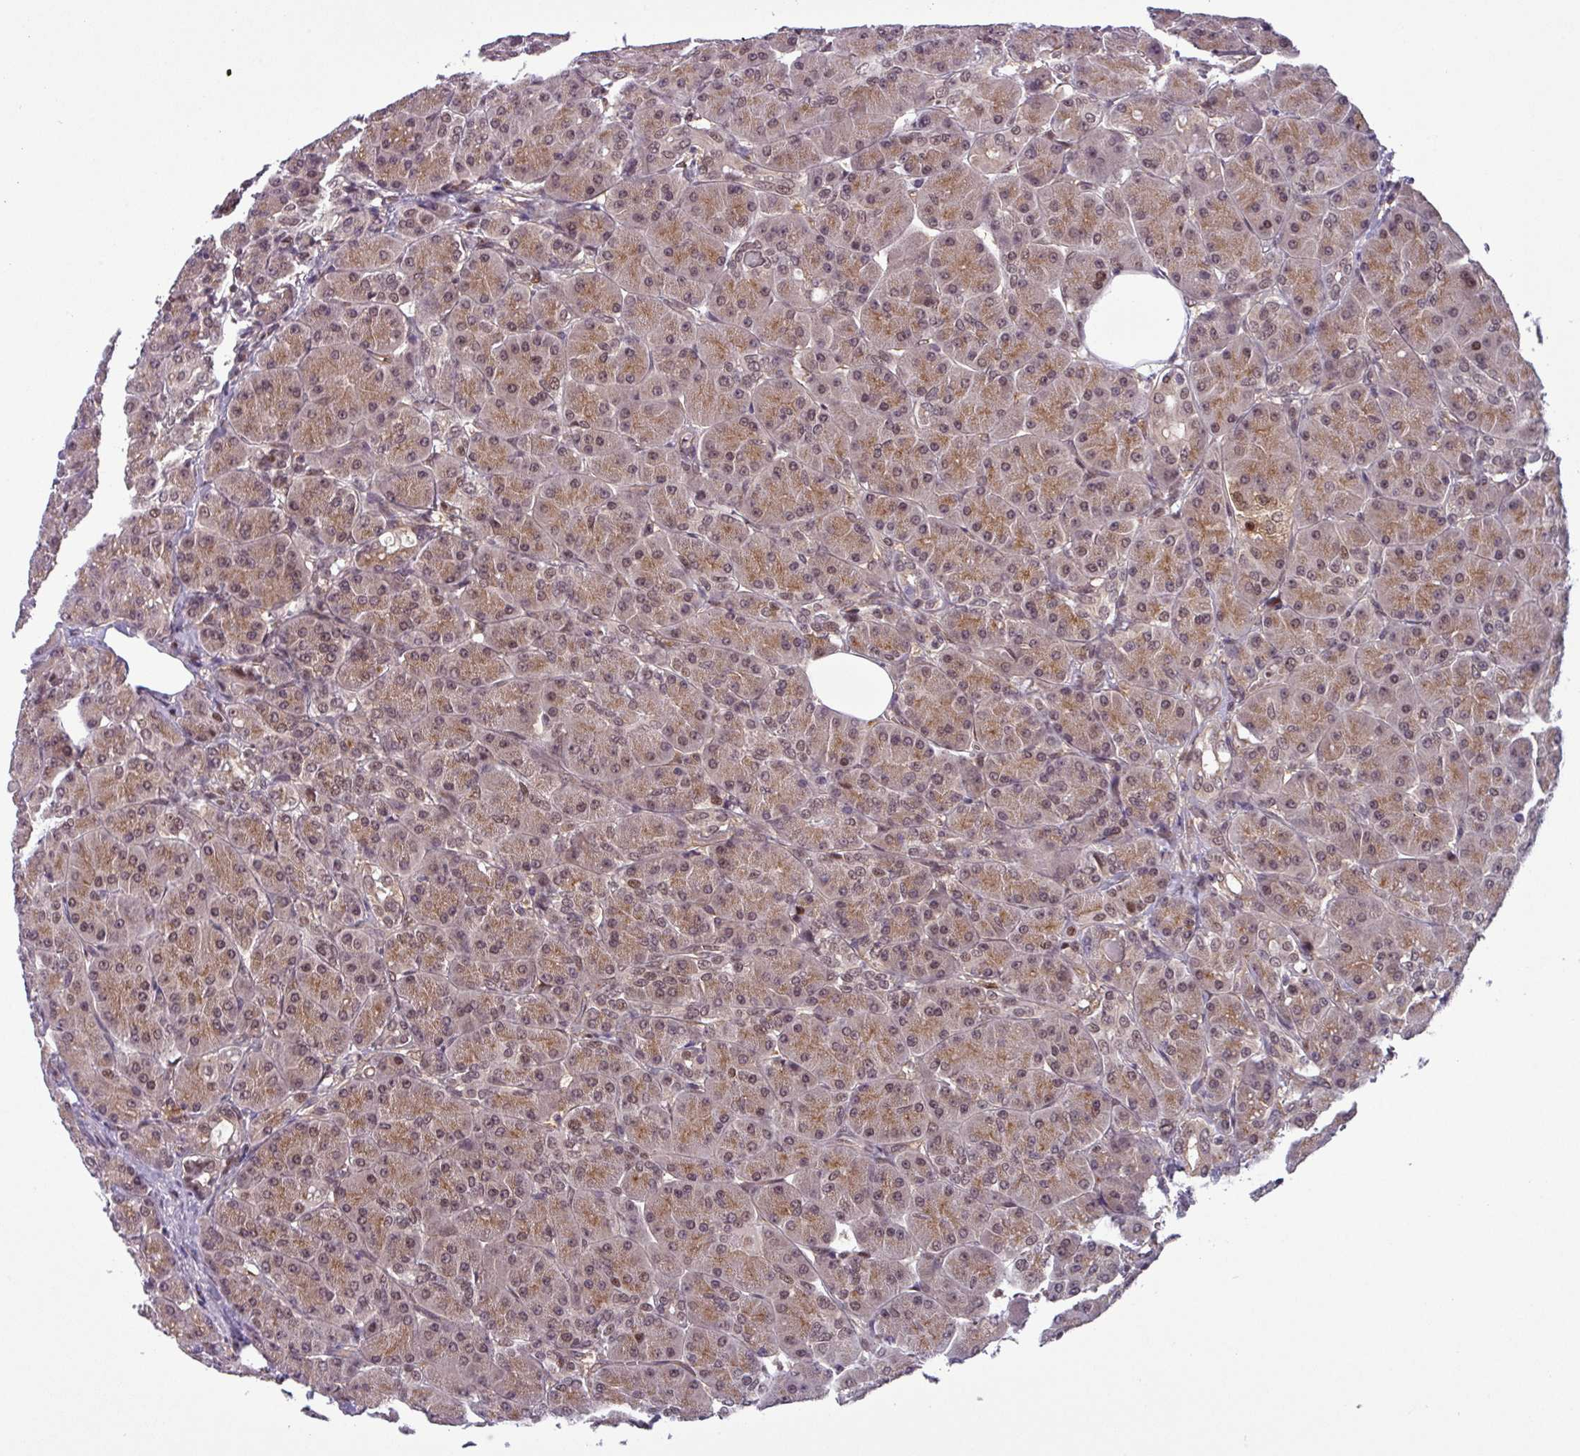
{"staining": {"intensity": "moderate", "quantity": ">75%", "location": "cytoplasmic/membranous,nuclear"}, "tissue": "pancreas", "cell_type": "Exocrine glandular cells", "image_type": "normal", "snomed": [{"axis": "morphology", "description": "Normal tissue, NOS"}, {"axis": "topography", "description": "Pancreas"}], "caption": "Pancreas stained for a protein reveals moderate cytoplasmic/membranous,nuclear positivity in exocrine glandular cells. The staining was performed using DAB, with brown indicating positive protein expression. Nuclei are stained blue with hematoxylin.", "gene": "NPFFR1", "patient": {"sex": "male", "age": 63}}